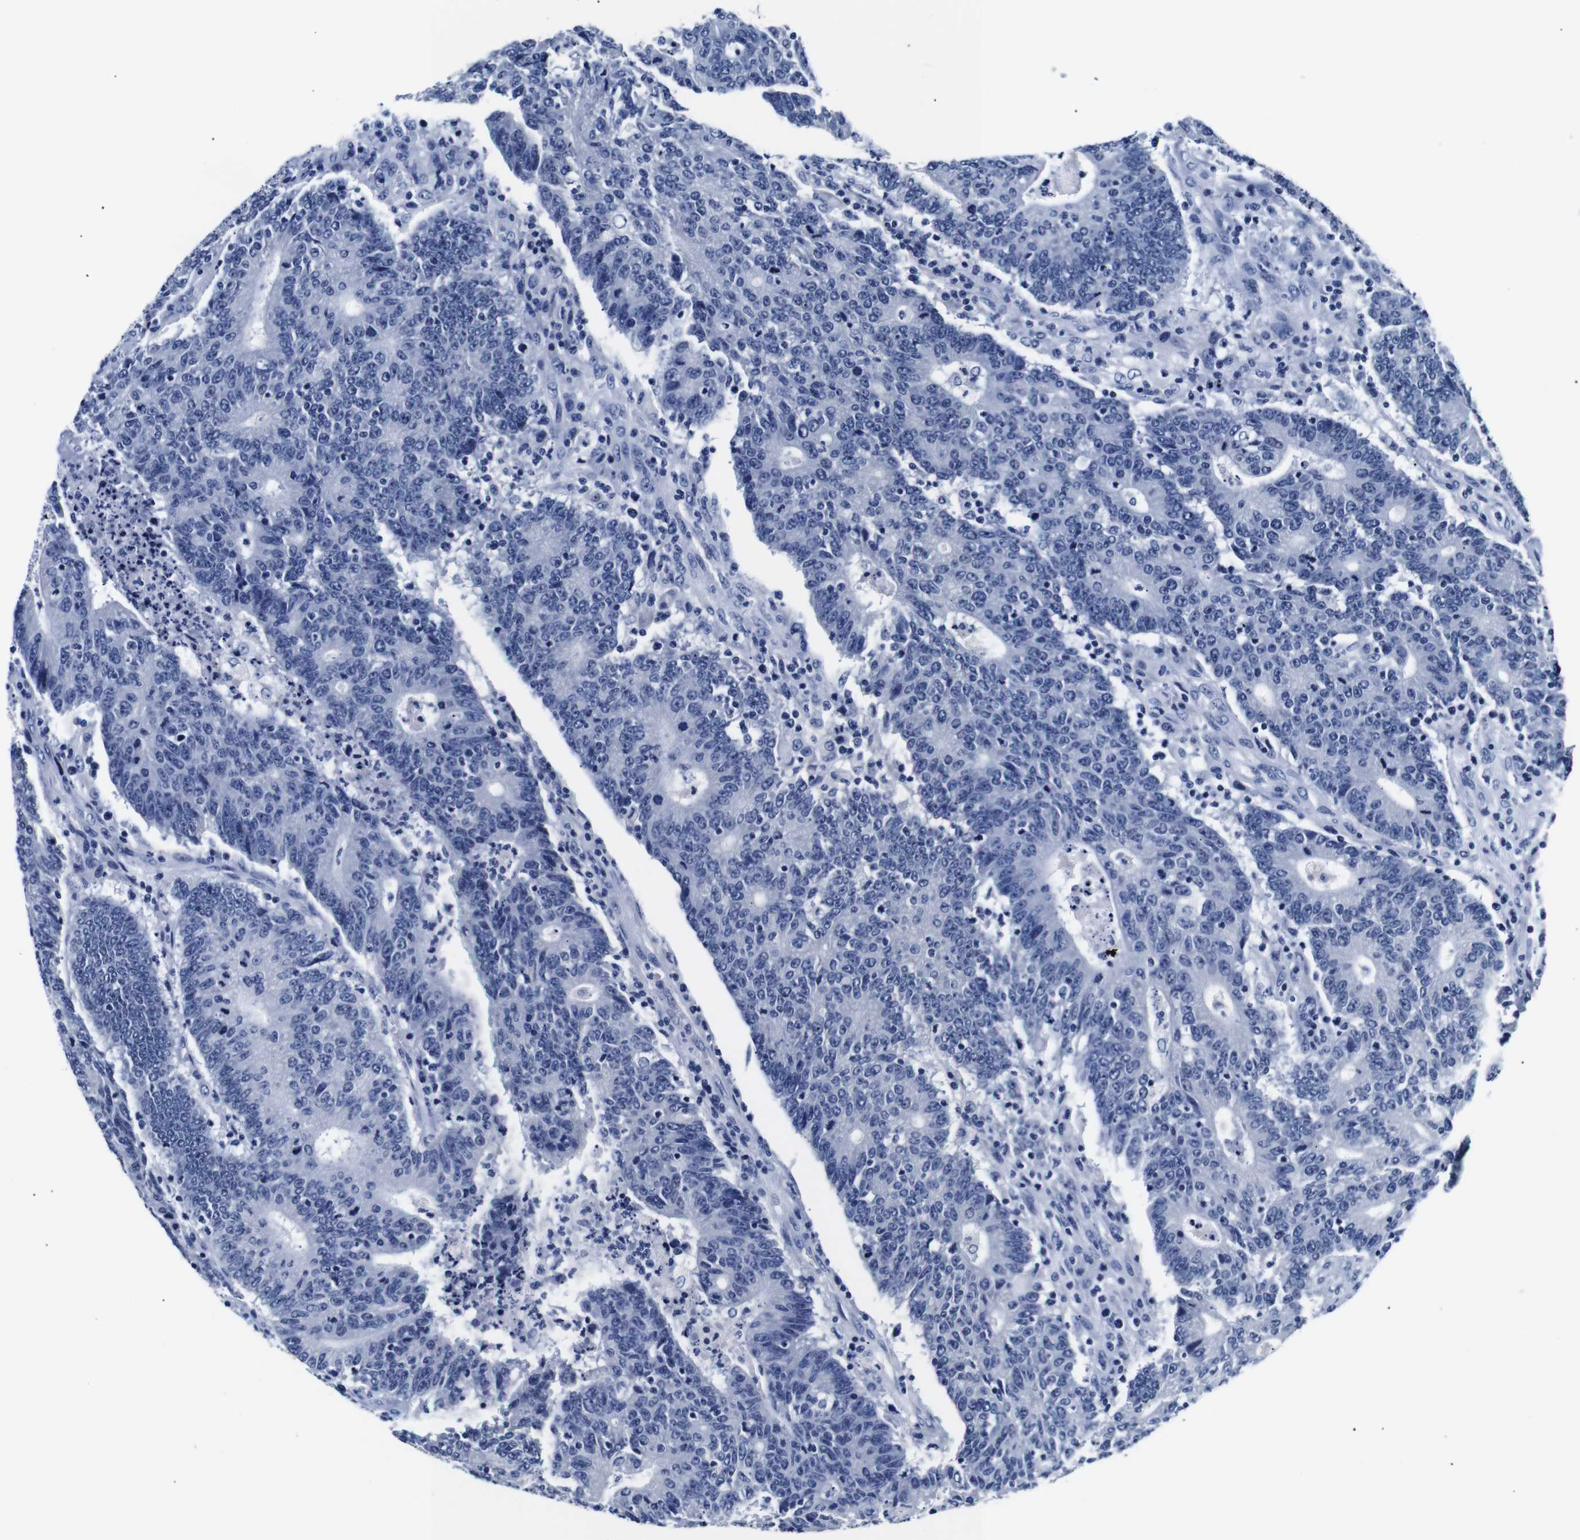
{"staining": {"intensity": "negative", "quantity": "none", "location": "none"}, "tissue": "colorectal cancer", "cell_type": "Tumor cells", "image_type": "cancer", "snomed": [{"axis": "morphology", "description": "Normal tissue, NOS"}, {"axis": "morphology", "description": "Adenocarcinoma, NOS"}, {"axis": "topography", "description": "Colon"}], "caption": "The image shows no significant expression in tumor cells of colorectal cancer. (Brightfield microscopy of DAB (3,3'-diaminobenzidine) immunohistochemistry (IHC) at high magnification).", "gene": "GAP43", "patient": {"sex": "female", "age": 75}}